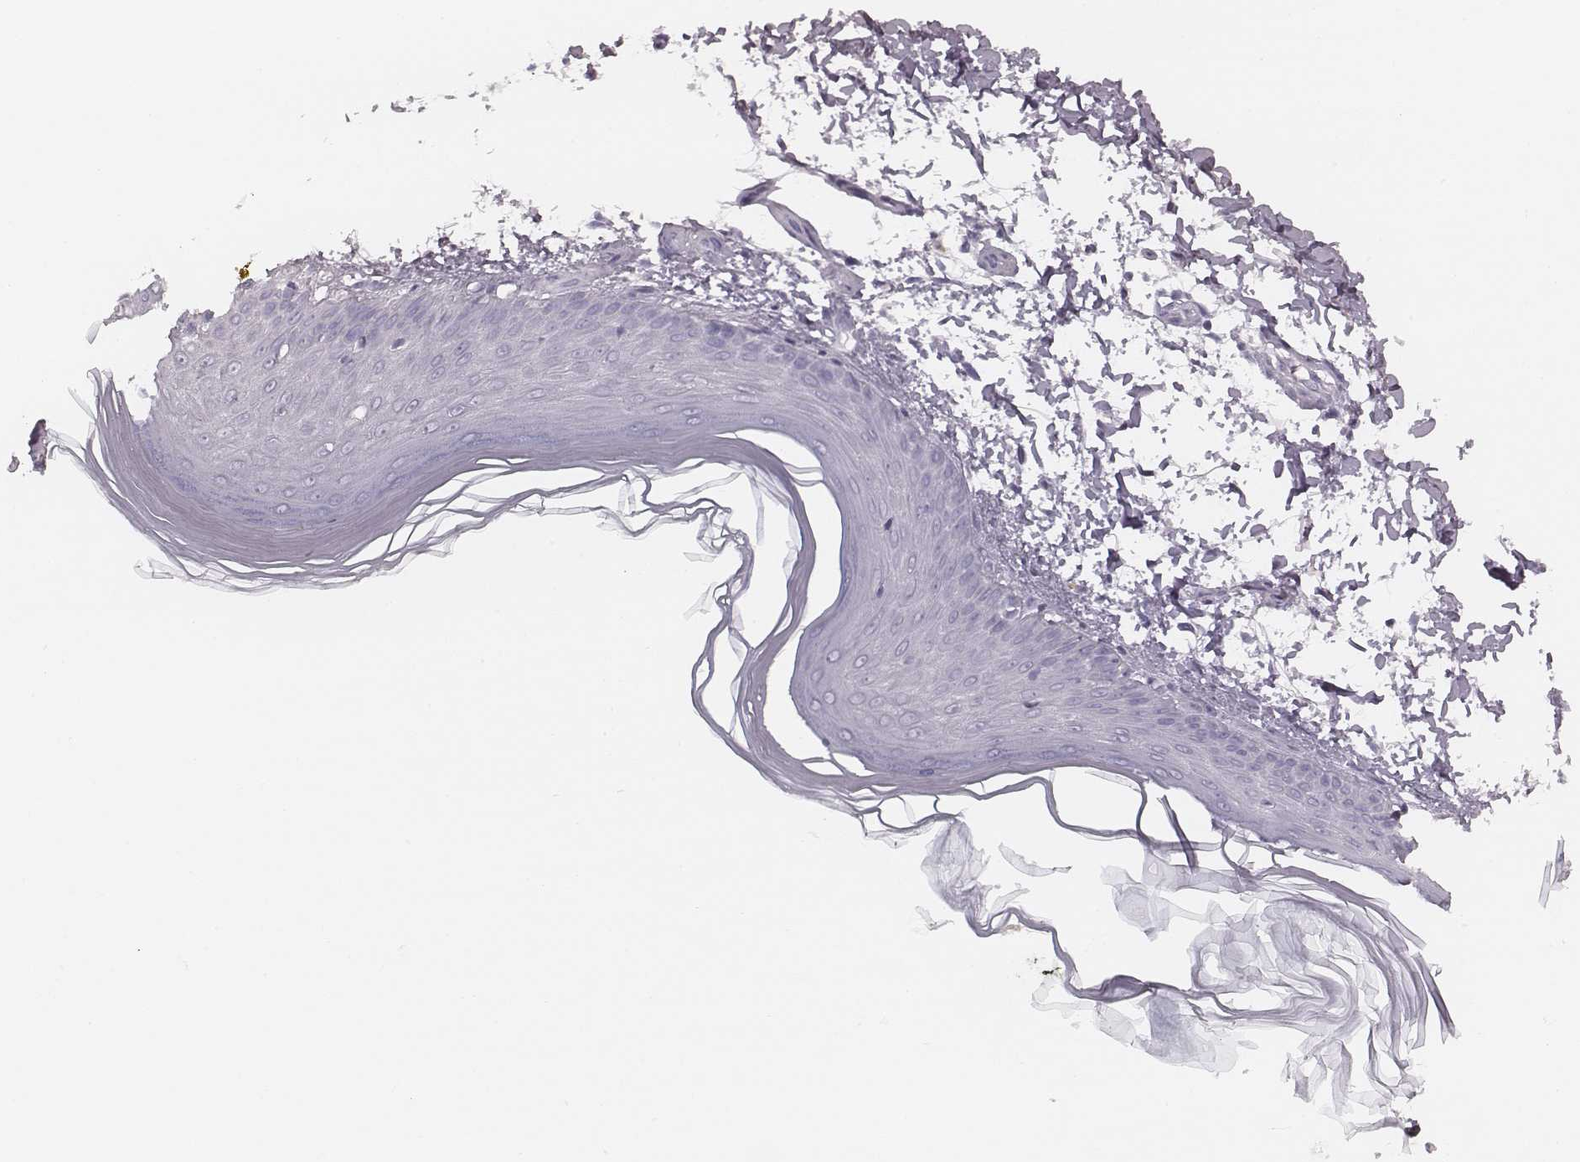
{"staining": {"intensity": "negative", "quantity": "none", "location": "none"}, "tissue": "skin", "cell_type": "Fibroblasts", "image_type": "normal", "snomed": [{"axis": "morphology", "description": "Normal tissue, NOS"}, {"axis": "topography", "description": "Skin"}], "caption": "Photomicrograph shows no protein staining in fibroblasts of normal skin.", "gene": "ENSG00000285837", "patient": {"sex": "female", "age": 62}}